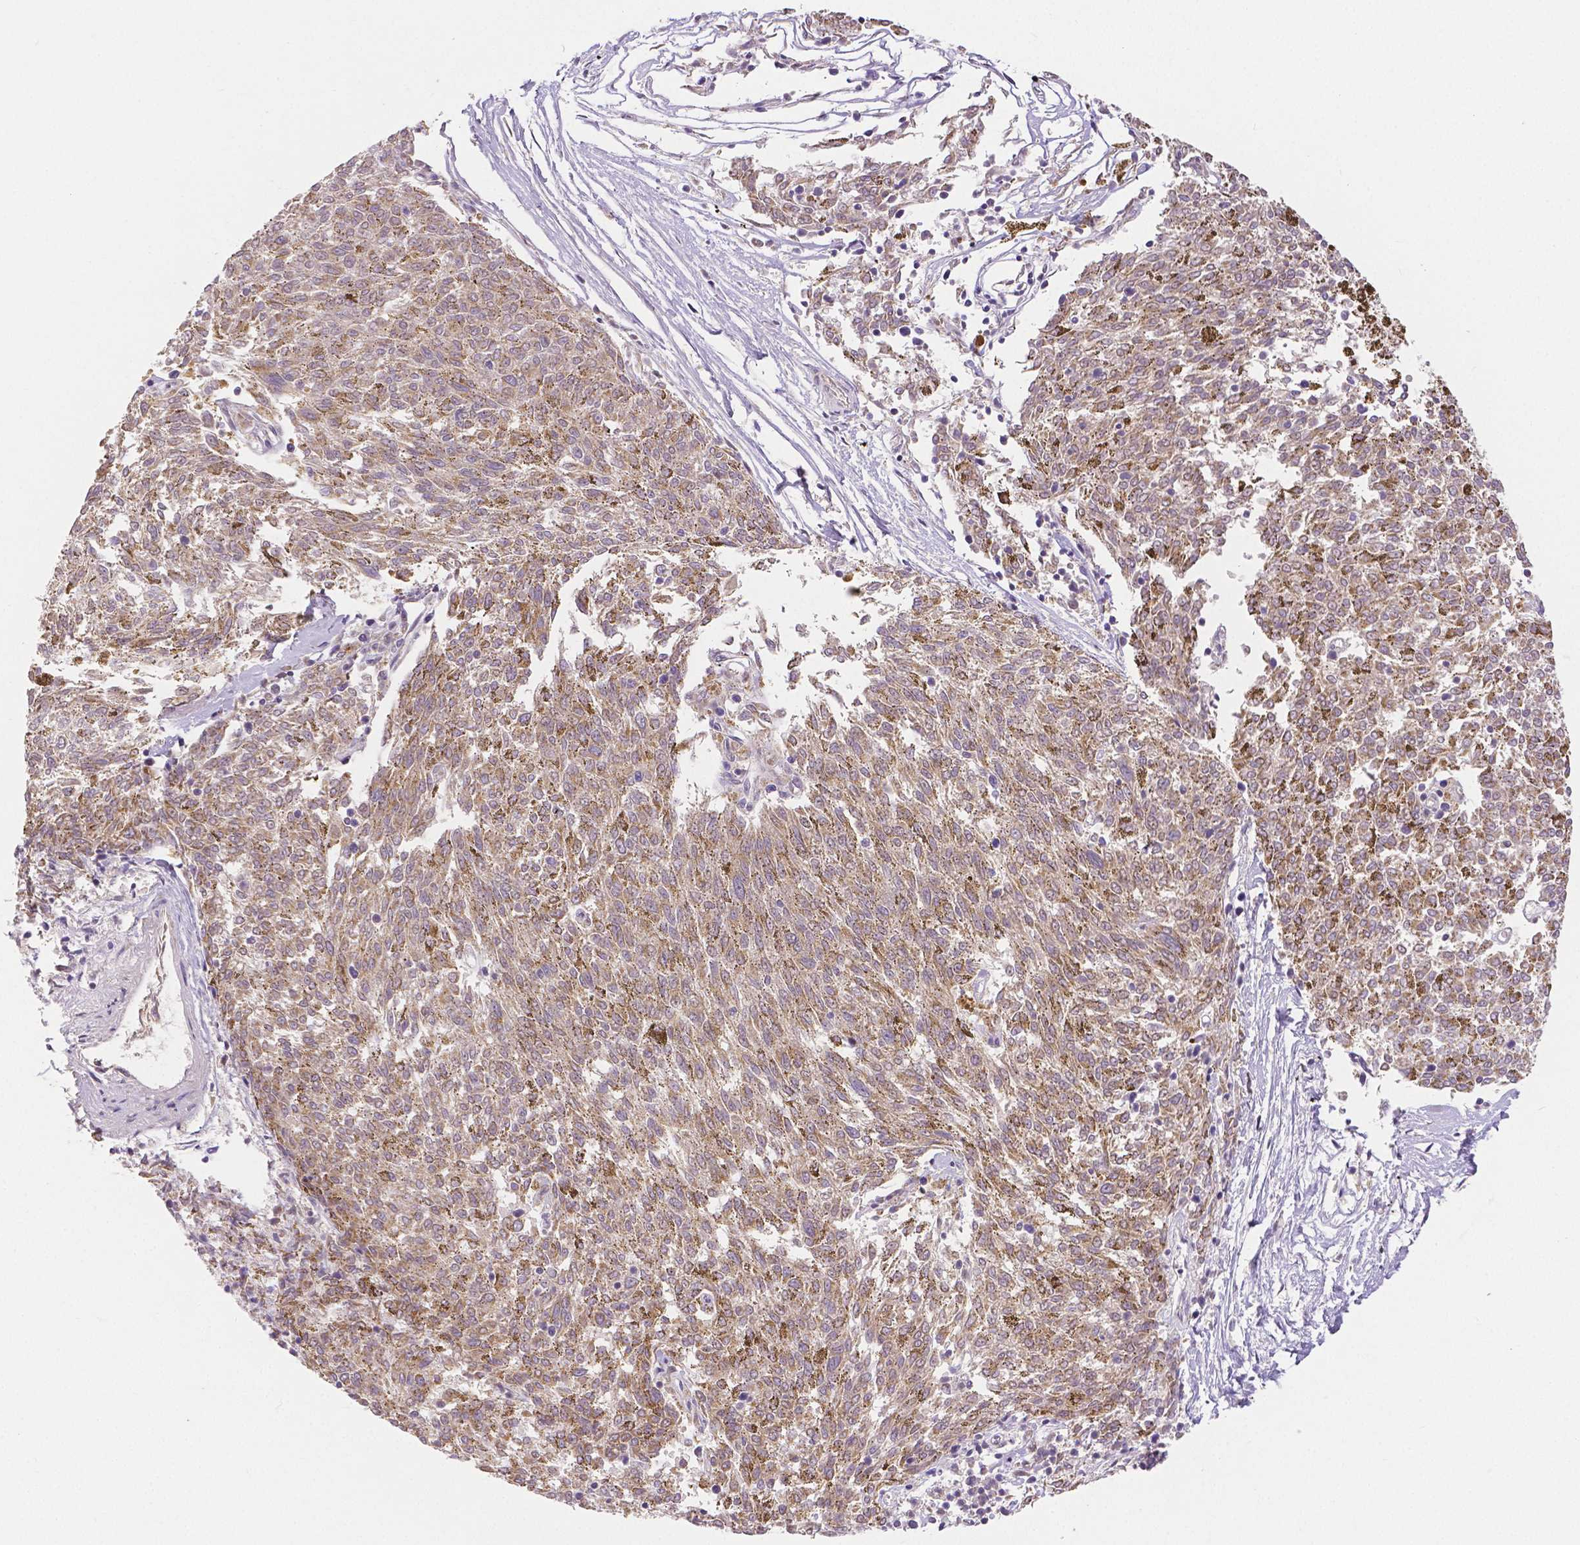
{"staining": {"intensity": "weak", "quantity": "<25%", "location": "cytoplasmic/membranous"}, "tissue": "melanoma", "cell_type": "Tumor cells", "image_type": "cancer", "snomed": [{"axis": "morphology", "description": "Malignant melanoma, NOS"}, {"axis": "topography", "description": "Skin"}], "caption": "Immunohistochemistry image of melanoma stained for a protein (brown), which displays no staining in tumor cells.", "gene": "RHOT1", "patient": {"sex": "female", "age": 72}}